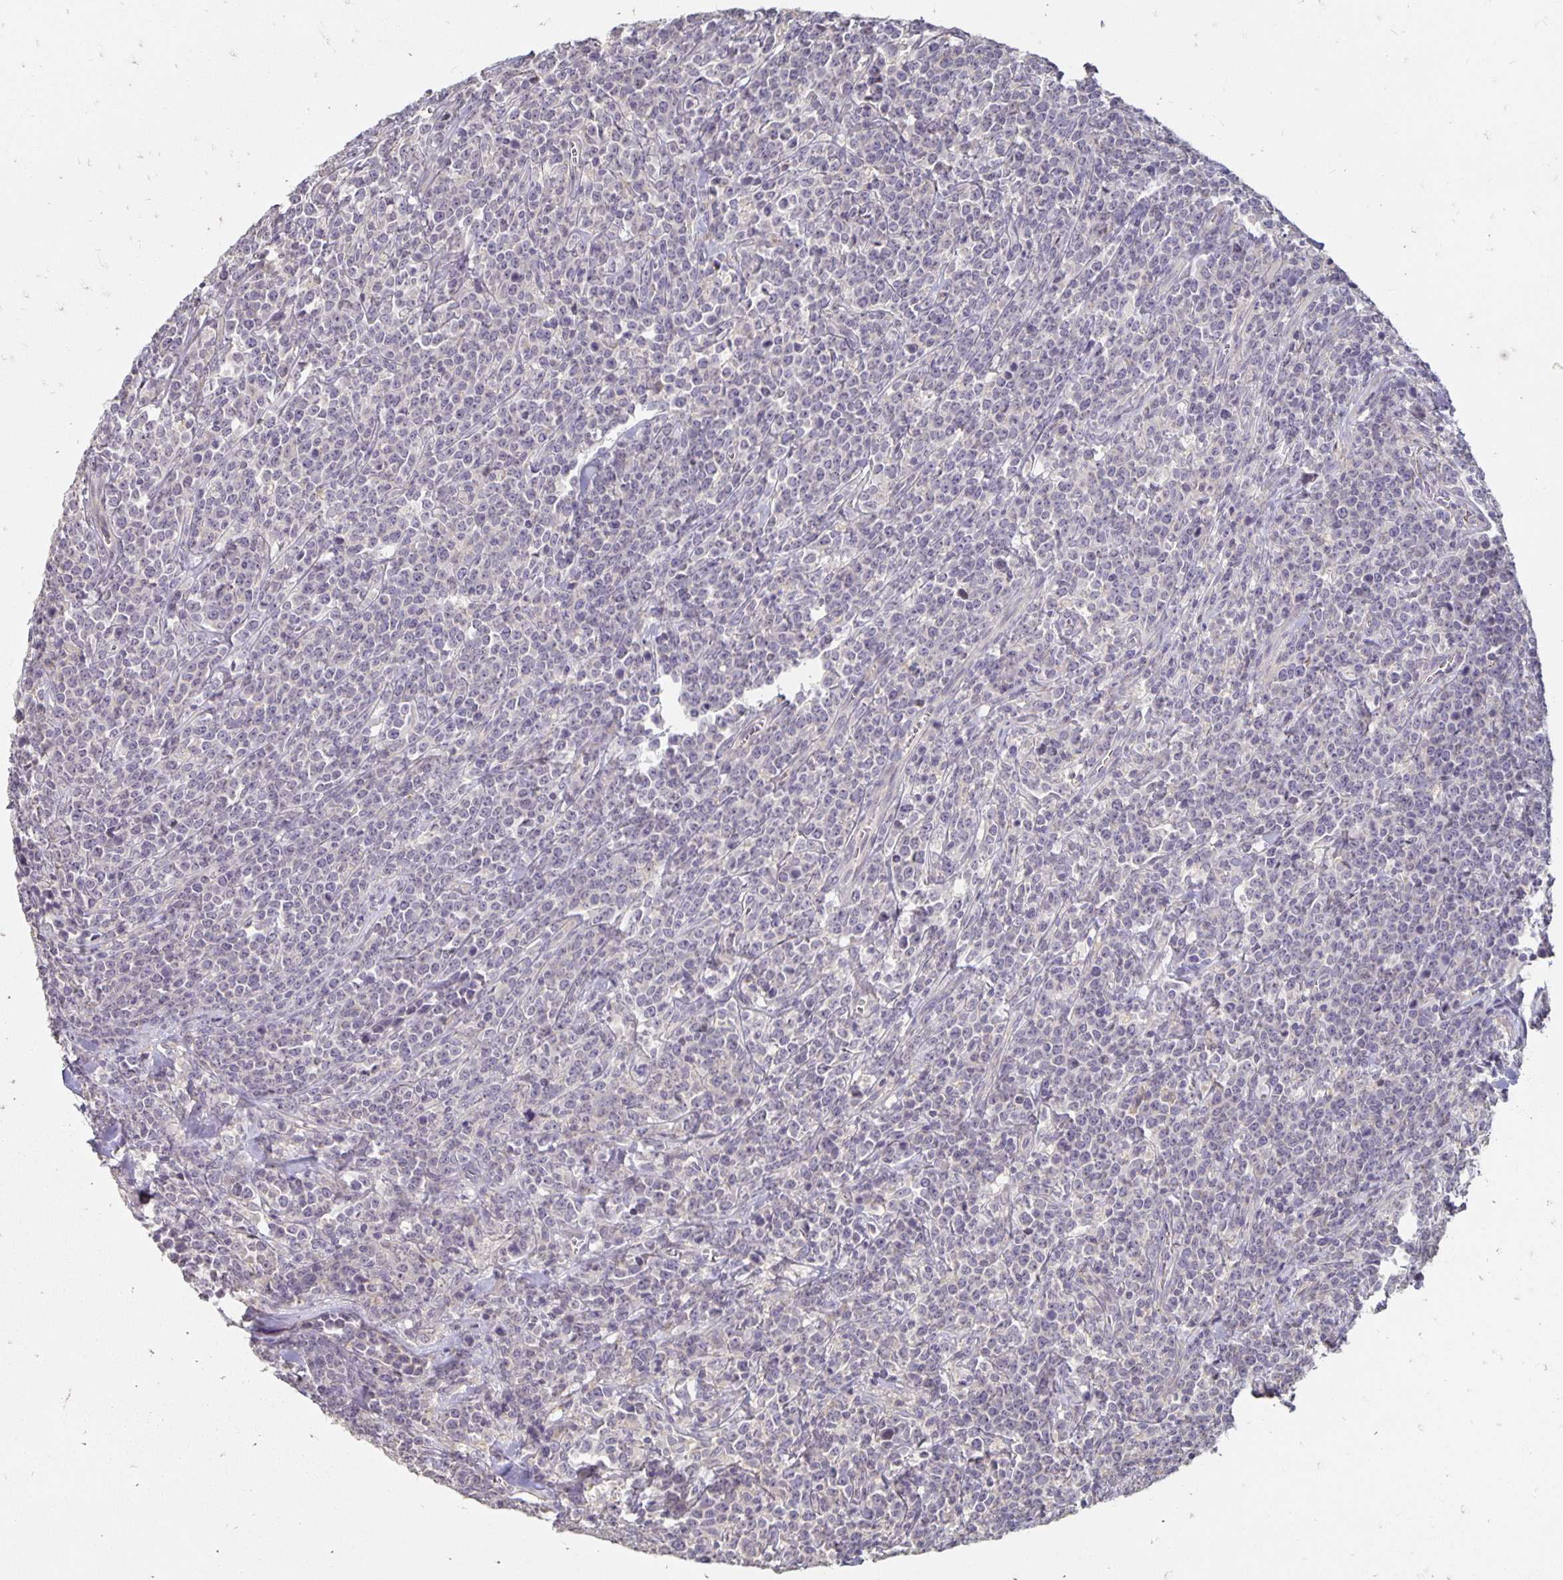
{"staining": {"intensity": "negative", "quantity": "none", "location": "none"}, "tissue": "lymphoma", "cell_type": "Tumor cells", "image_type": "cancer", "snomed": [{"axis": "morphology", "description": "Malignant lymphoma, non-Hodgkin's type, High grade"}, {"axis": "topography", "description": "Small intestine"}], "caption": "High magnification brightfield microscopy of lymphoma stained with DAB (brown) and counterstained with hematoxylin (blue): tumor cells show no significant staining.", "gene": "CST6", "patient": {"sex": "female", "age": 56}}